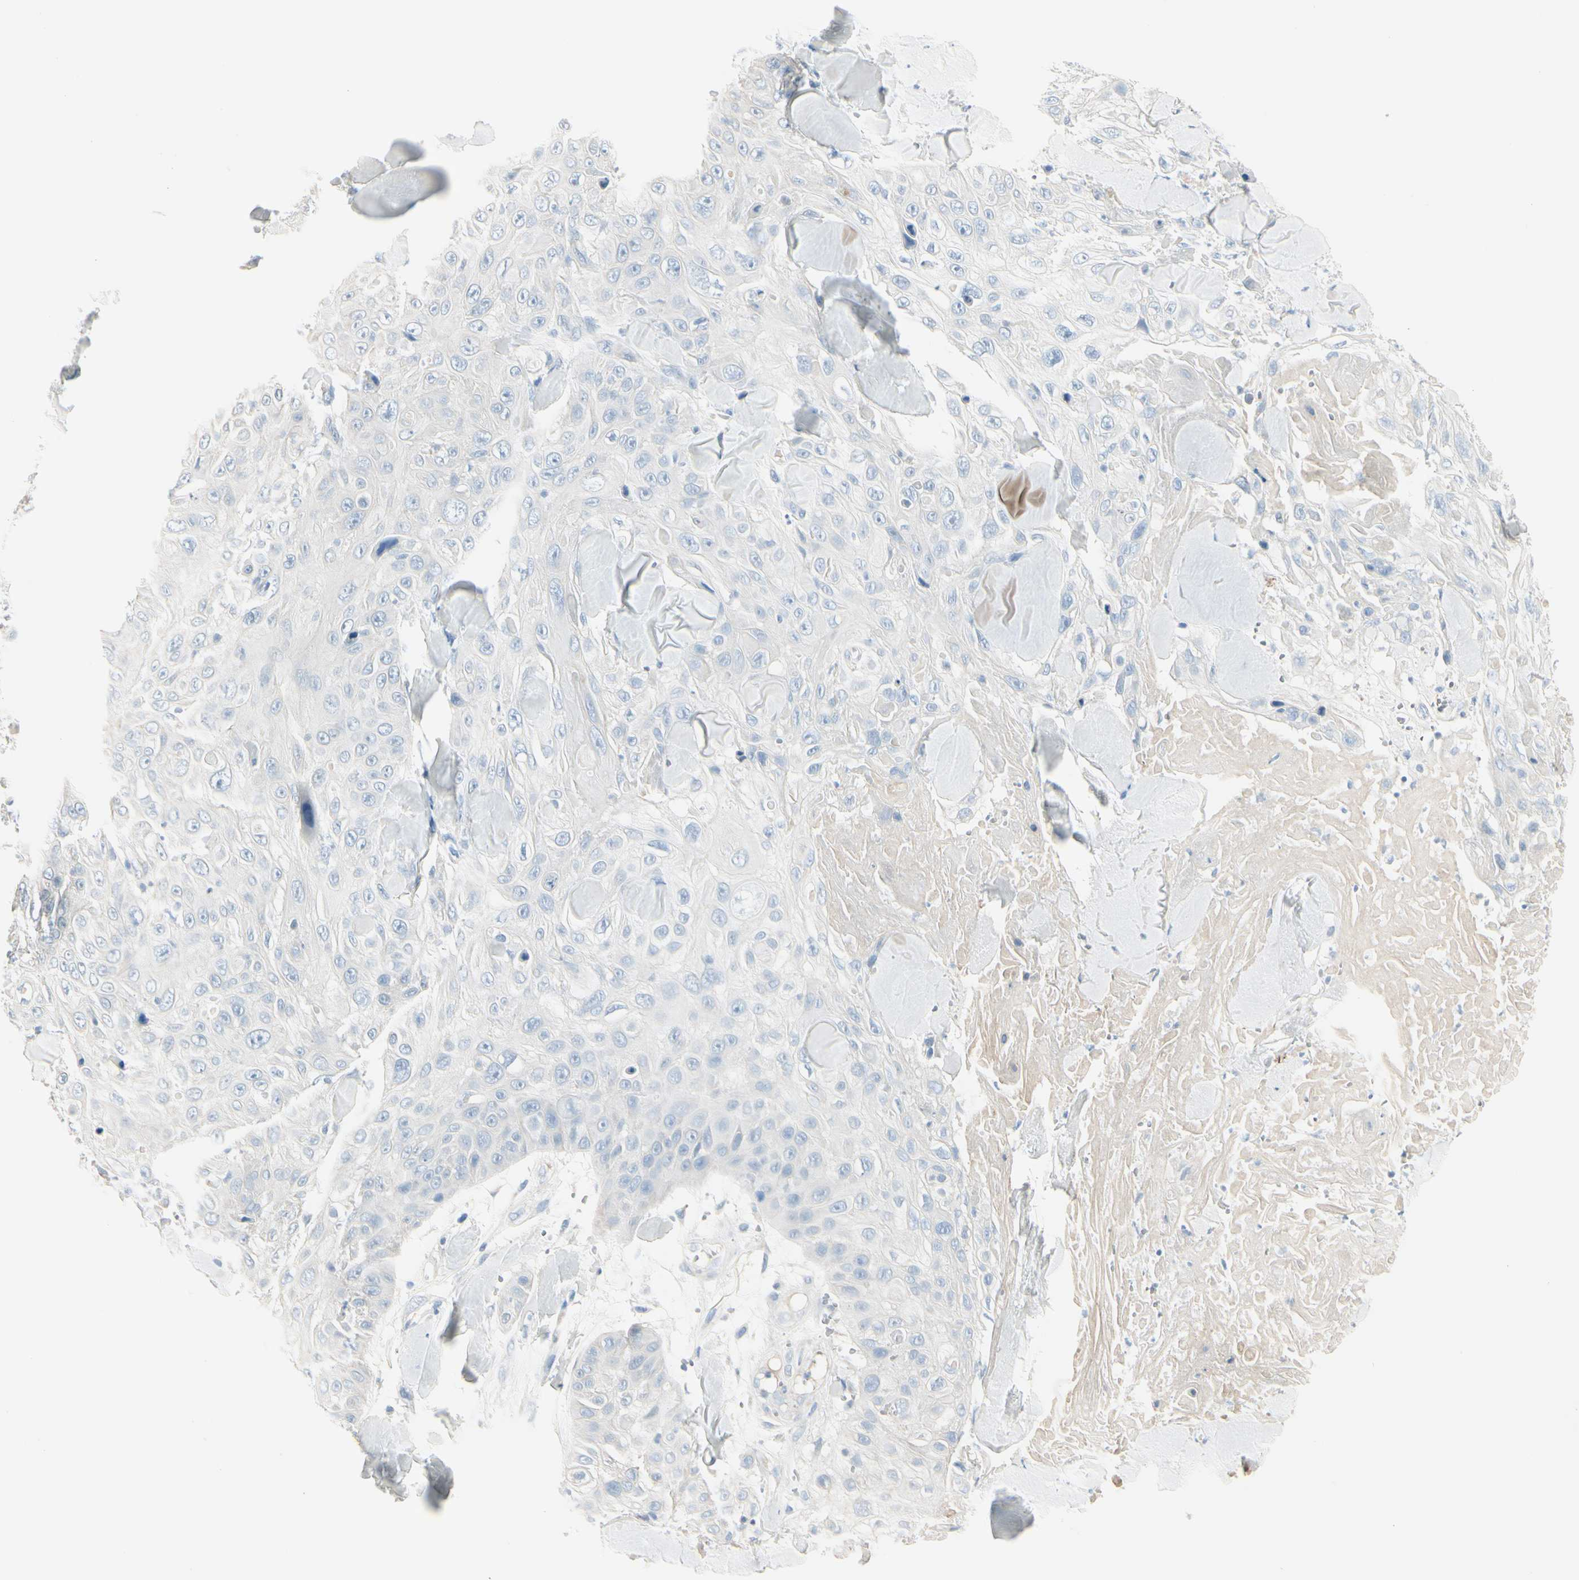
{"staining": {"intensity": "negative", "quantity": "none", "location": "none"}, "tissue": "skin cancer", "cell_type": "Tumor cells", "image_type": "cancer", "snomed": [{"axis": "morphology", "description": "Squamous cell carcinoma, NOS"}, {"axis": "topography", "description": "Skin"}], "caption": "A high-resolution micrograph shows IHC staining of squamous cell carcinoma (skin), which shows no significant expression in tumor cells.", "gene": "CDHR5", "patient": {"sex": "male", "age": 86}}